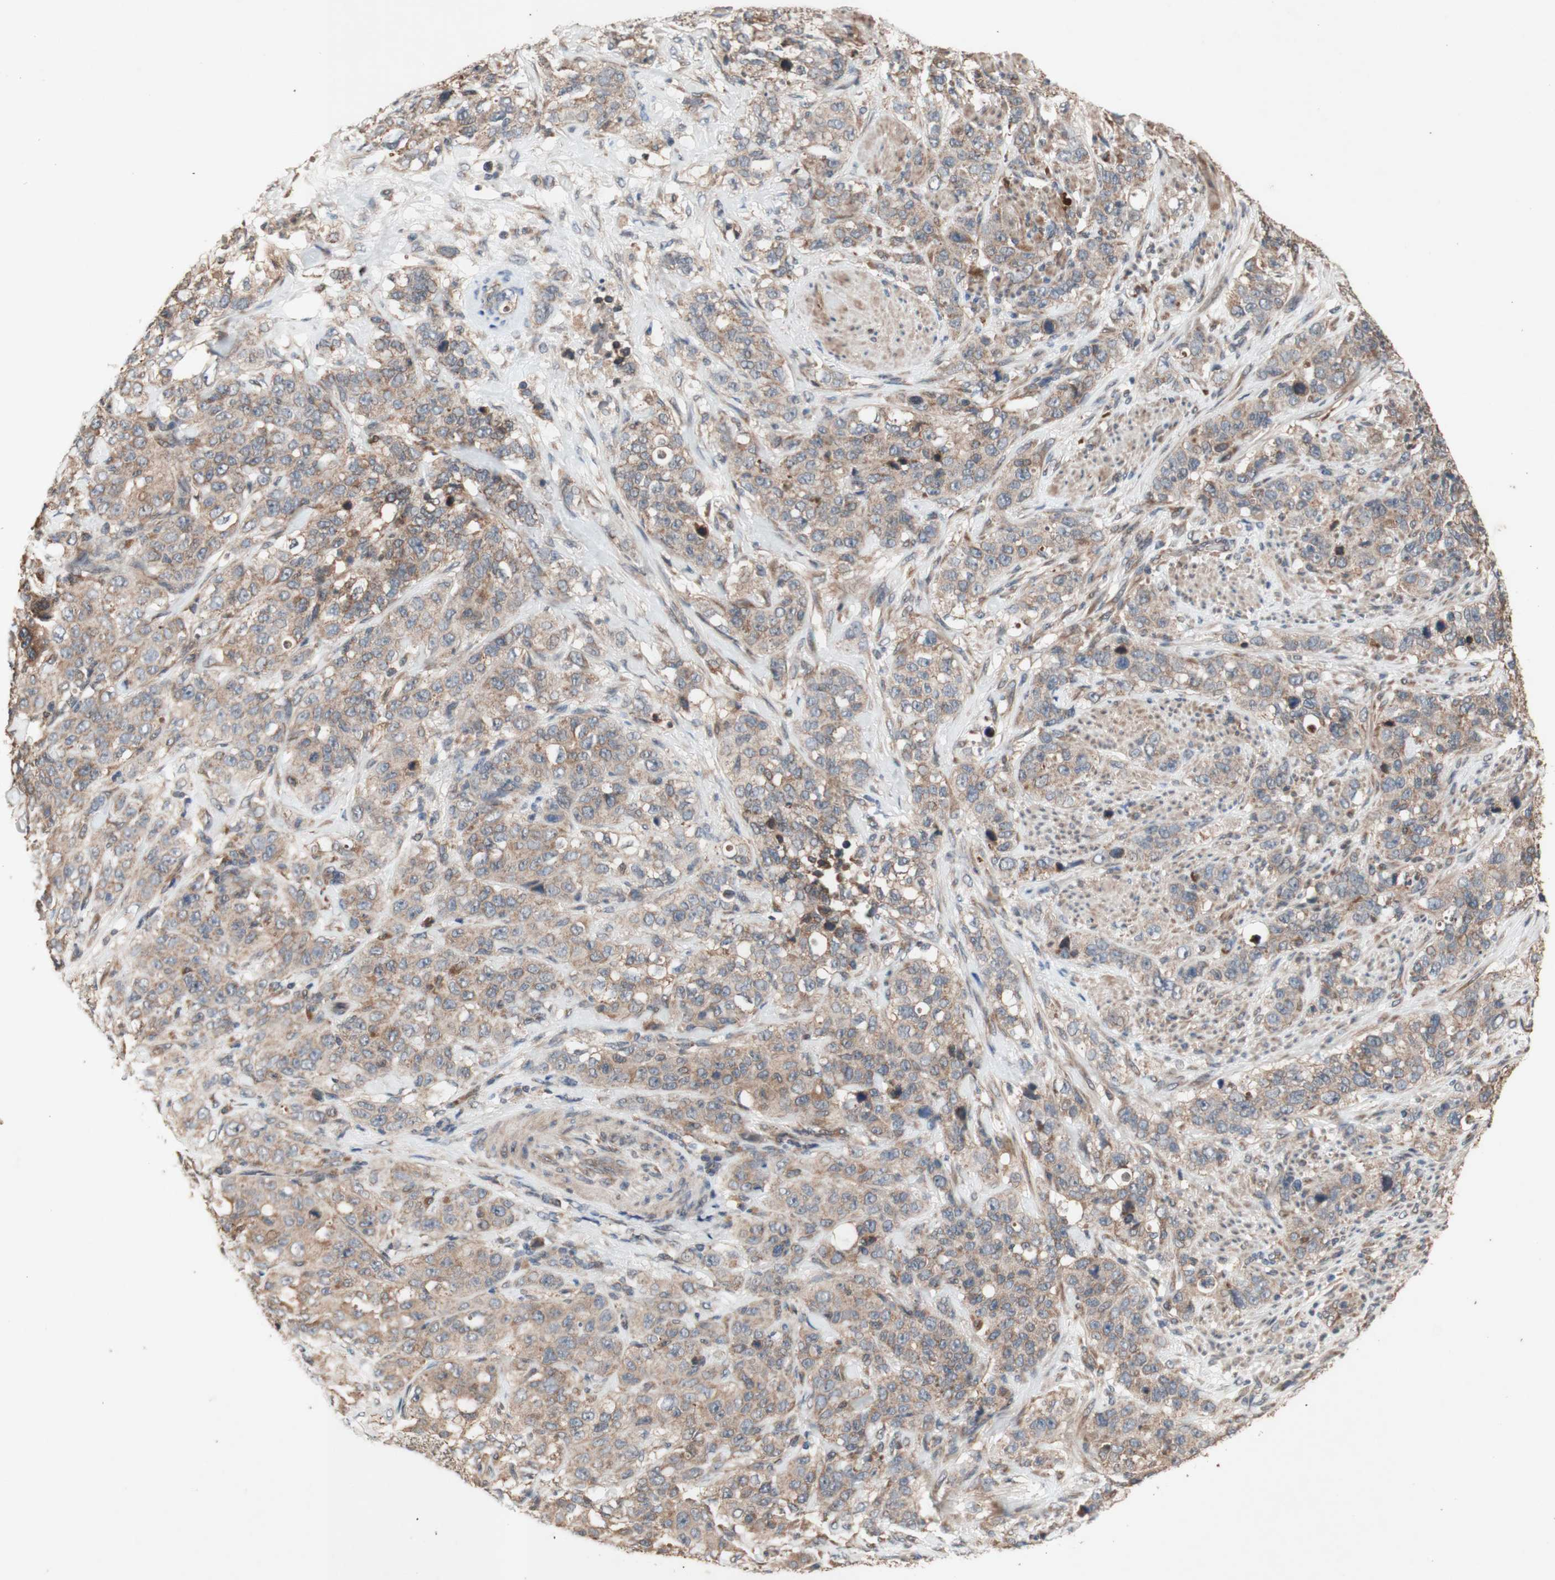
{"staining": {"intensity": "weak", "quantity": ">75%", "location": "cytoplasmic/membranous"}, "tissue": "stomach cancer", "cell_type": "Tumor cells", "image_type": "cancer", "snomed": [{"axis": "morphology", "description": "Adenocarcinoma, NOS"}, {"axis": "topography", "description": "Stomach"}], "caption": "This is an image of immunohistochemistry (IHC) staining of stomach adenocarcinoma, which shows weak staining in the cytoplasmic/membranous of tumor cells.", "gene": "DDOST", "patient": {"sex": "male", "age": 48}}